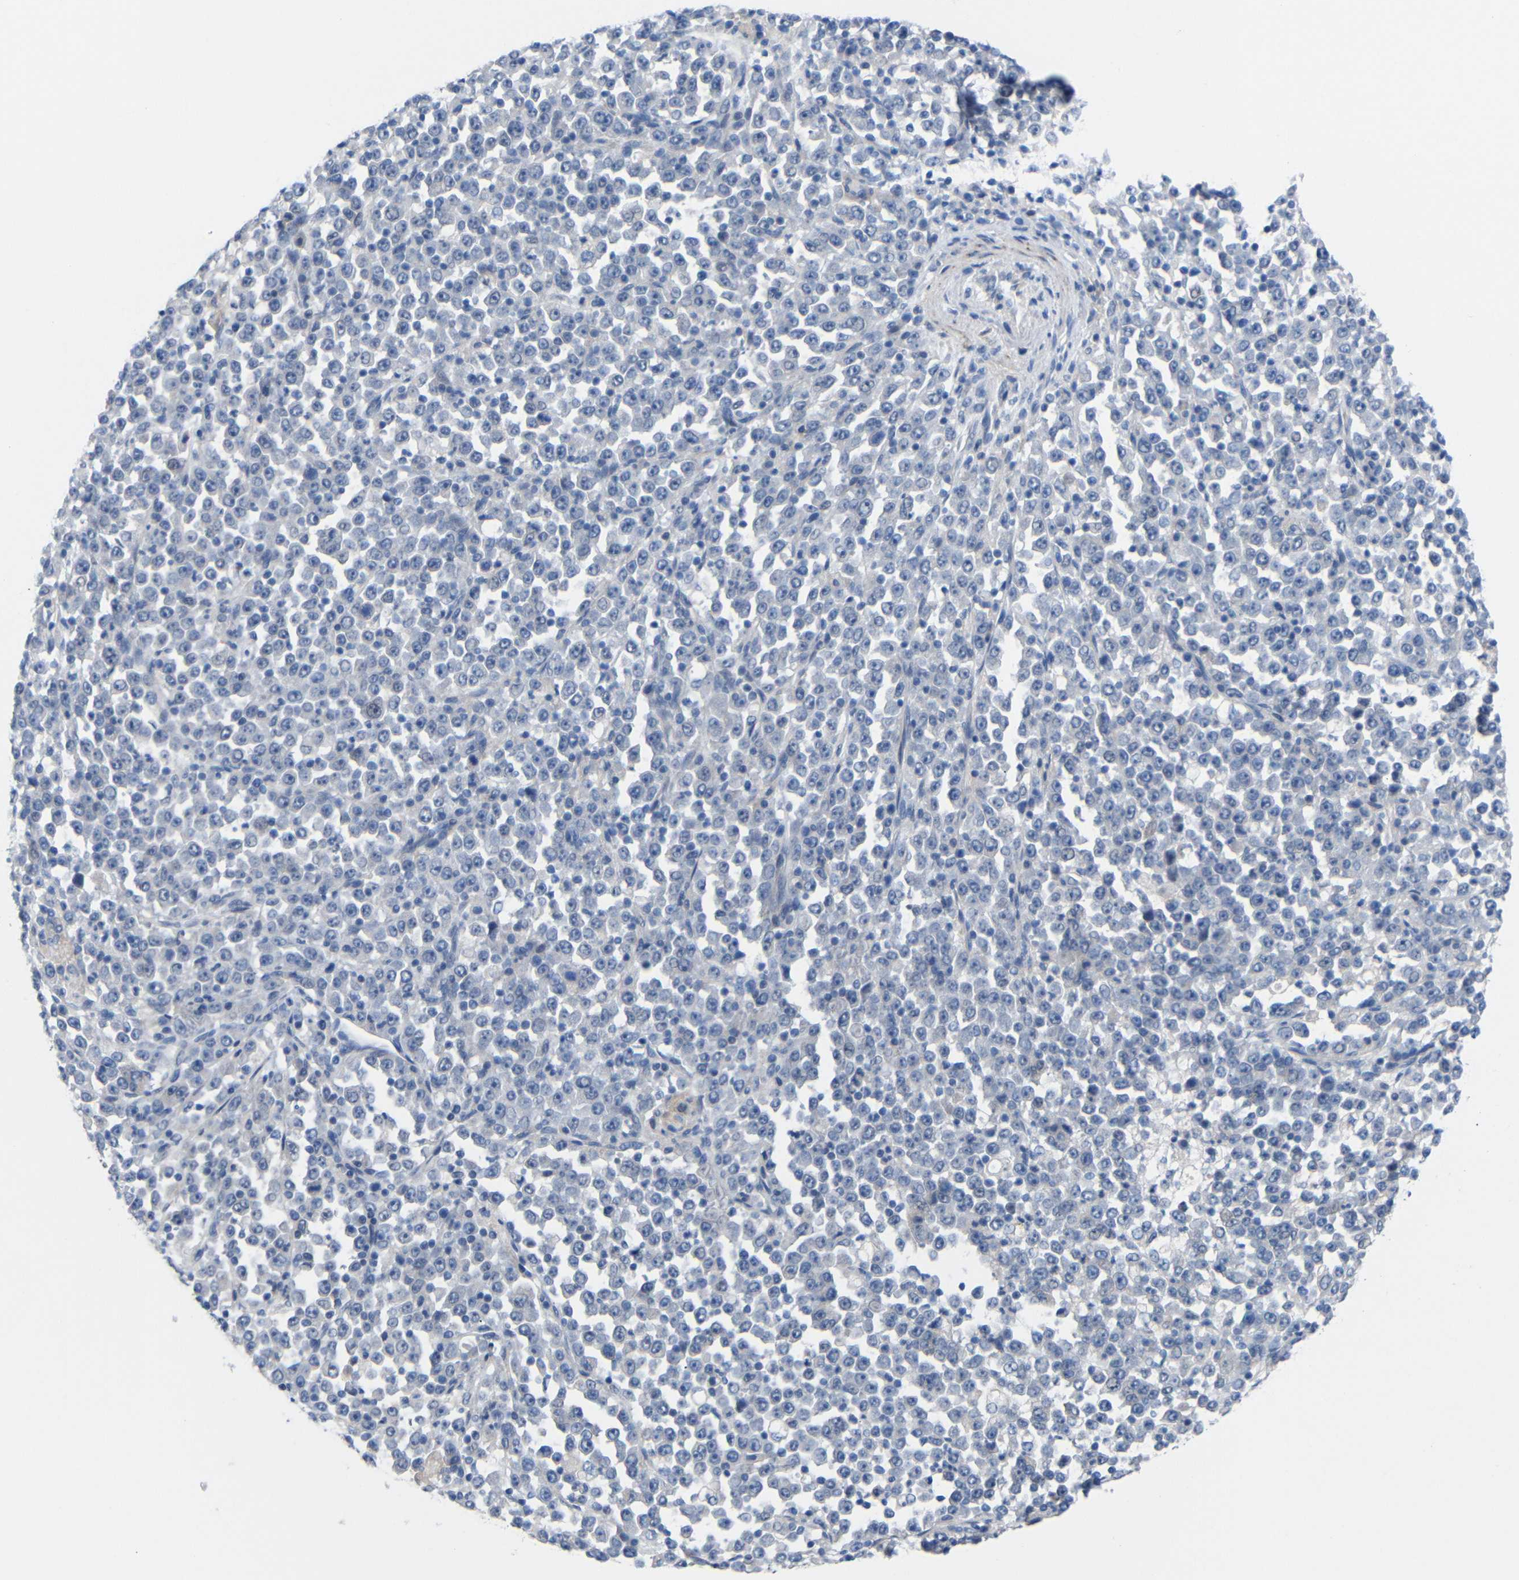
{"staining": {"intensity": "negative", "quantity": "none", "location": "none"}, "tissue": "stomach cancer", "cell_type": "Tumor cells", "image_type": "cancer", "snomed": [{"axis": "morphology", "description": "Normal tissue, NOS"}, {"axis": "morphology", "description": "Adenocarcinoma, NOS"}, {"axis": "topography", "description": "Stomach, upper"}, {"axis": "topography", "description": "Stomach"}], "caption": "Tumor cells are negative for brown protein staining in stomach cancer.", "gene": "CMTM1", "patient": {"sex": "male", "age": 59}}